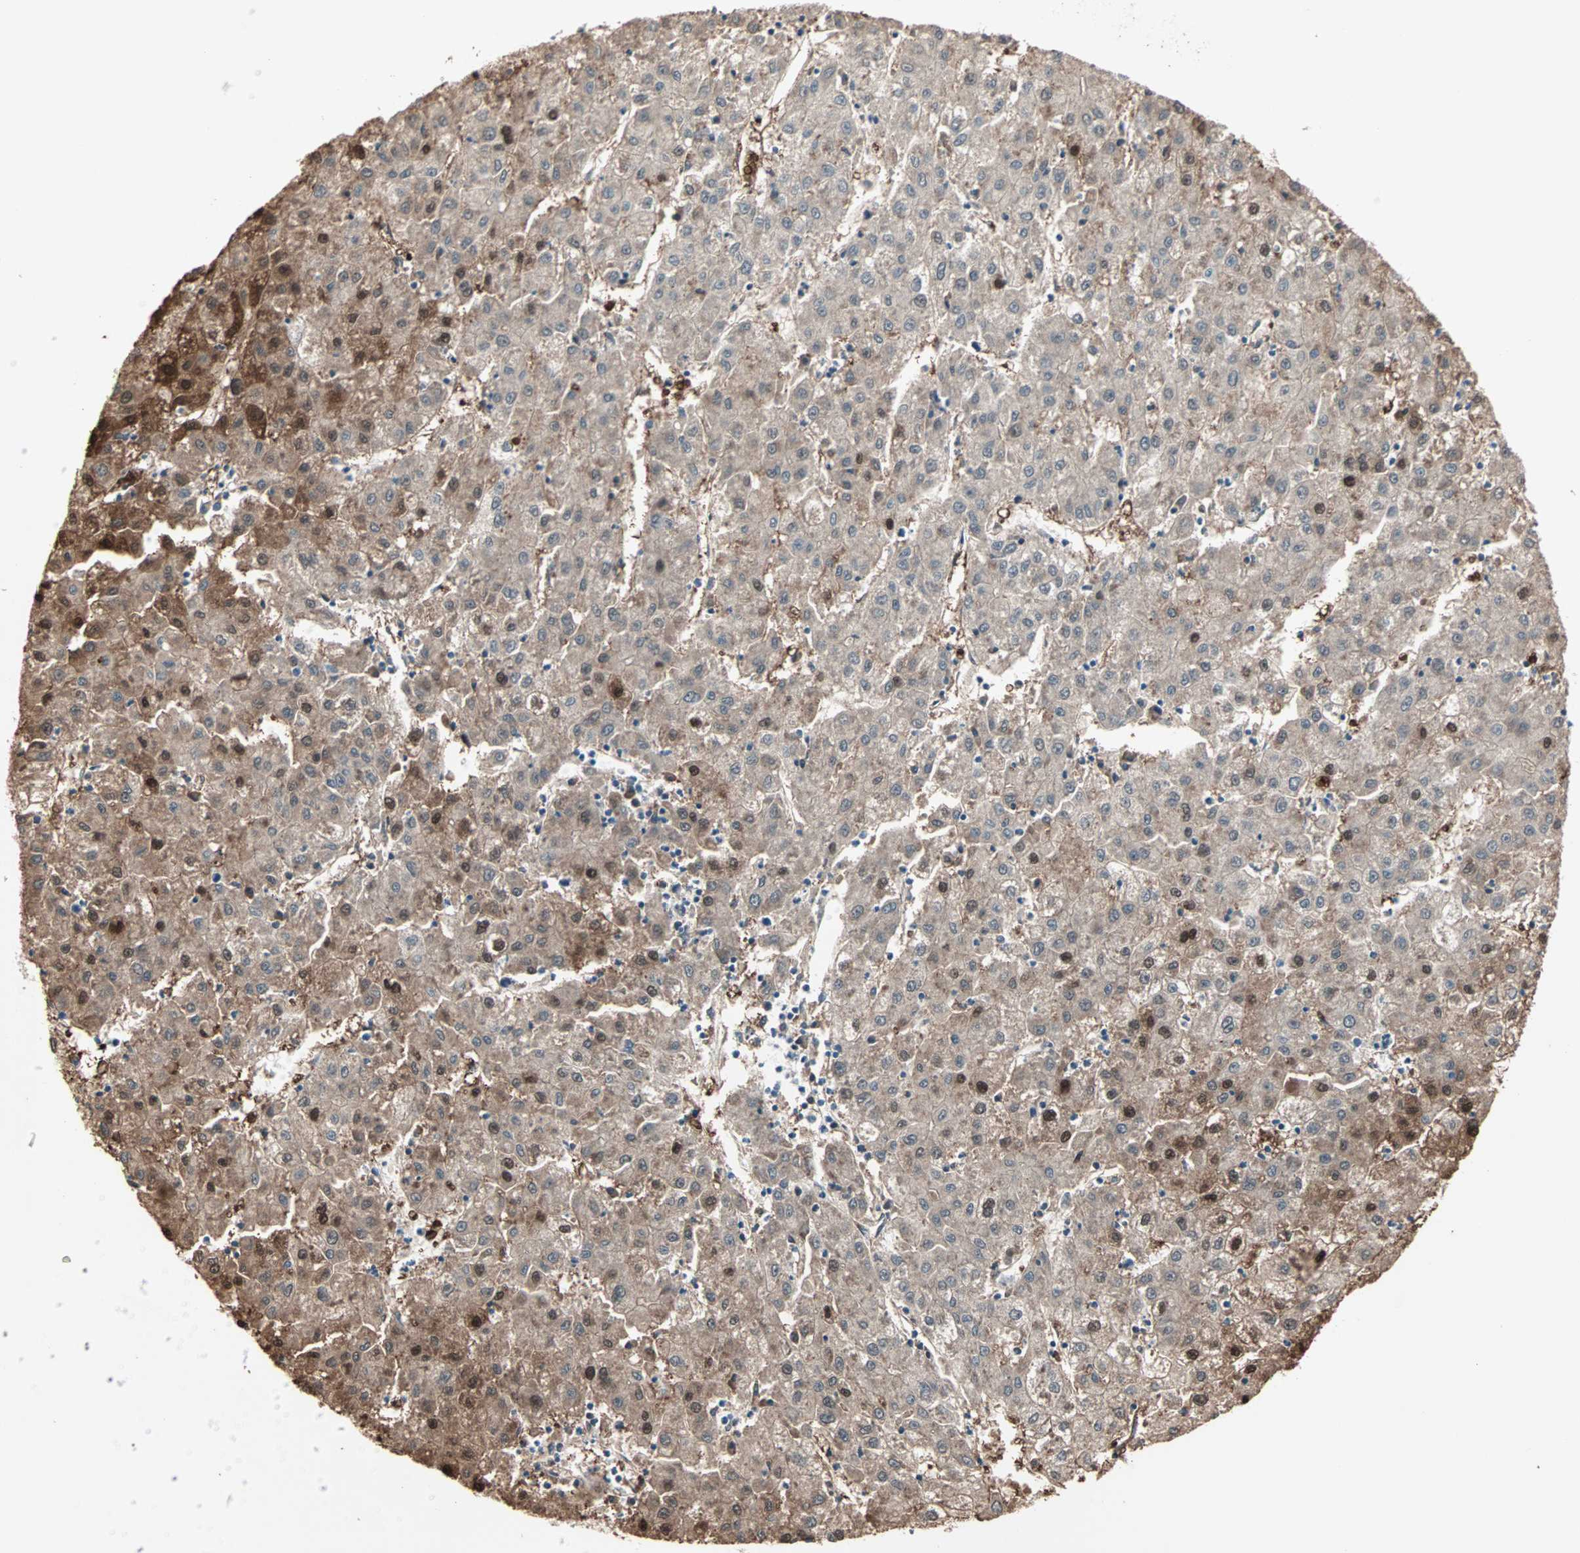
{"staining": {"intensity": "strong", "quantity": "<25%", "location": "cytoplasmic/membranous,nuclear"}, "tissue": "liver cancer", "cell_type": "Tumor cells", "image_type": "cancer", "snomed": [{"axis": "morphology", "description": "Carcinoma, Hepatocellular, NOS"}, {"axis": "topography", "description": "Liver"}], "caption": "Immunohistochemistry of human liver cancer exhibits medium levels of strong cytoplasmic/membranous and nuclear positivity in about <25% of tumor cells.", "gene": "PTPA", "patient": {"sex": "male", "age": 72}}